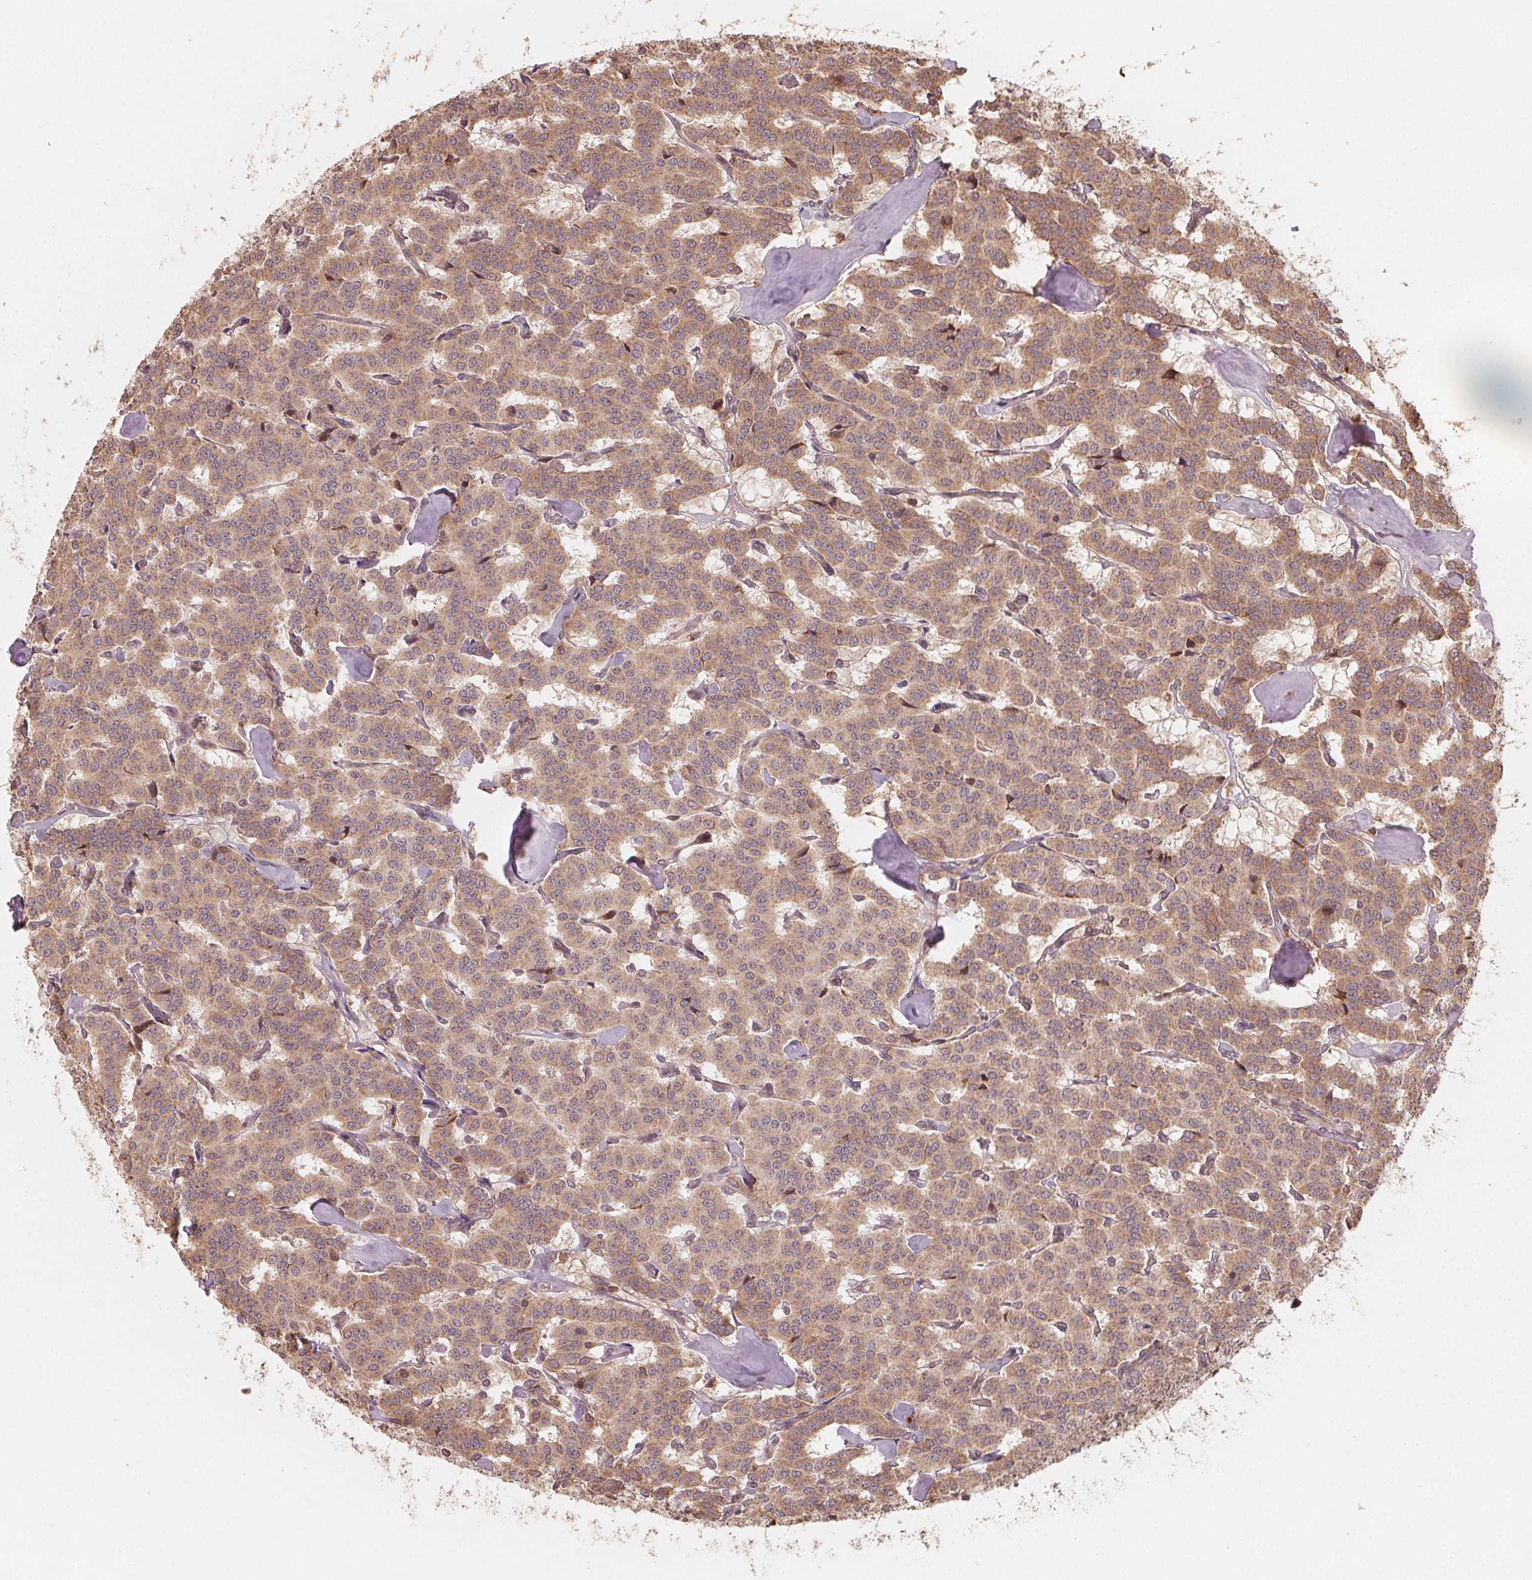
{"staining": {"intensity": "moderate", "quantity": ">75%", "location": "cytoplasmic/membranous"}, "tissue": "carcinoid", "cell_type": "Tumor cells", "image_type": "cancer", "snomed": [{"axis": "morphology", "description": "Carcinoid, malignant, NOS"}, {"axis": "topography", "description": "Lung"}], "caption": "Immunohistochemistry (IHC) (DAB) staining of carcinoid (malignant) displays moderate cytoplasmic/membranous protein staining in approximately >75% of tumor cells. Immunohistochemistry (IHC) stains the protein of interest in brown and the nuclei are stained blue.", "gene": "WBP2", "patient": {"sex": "female", "age": 46}}